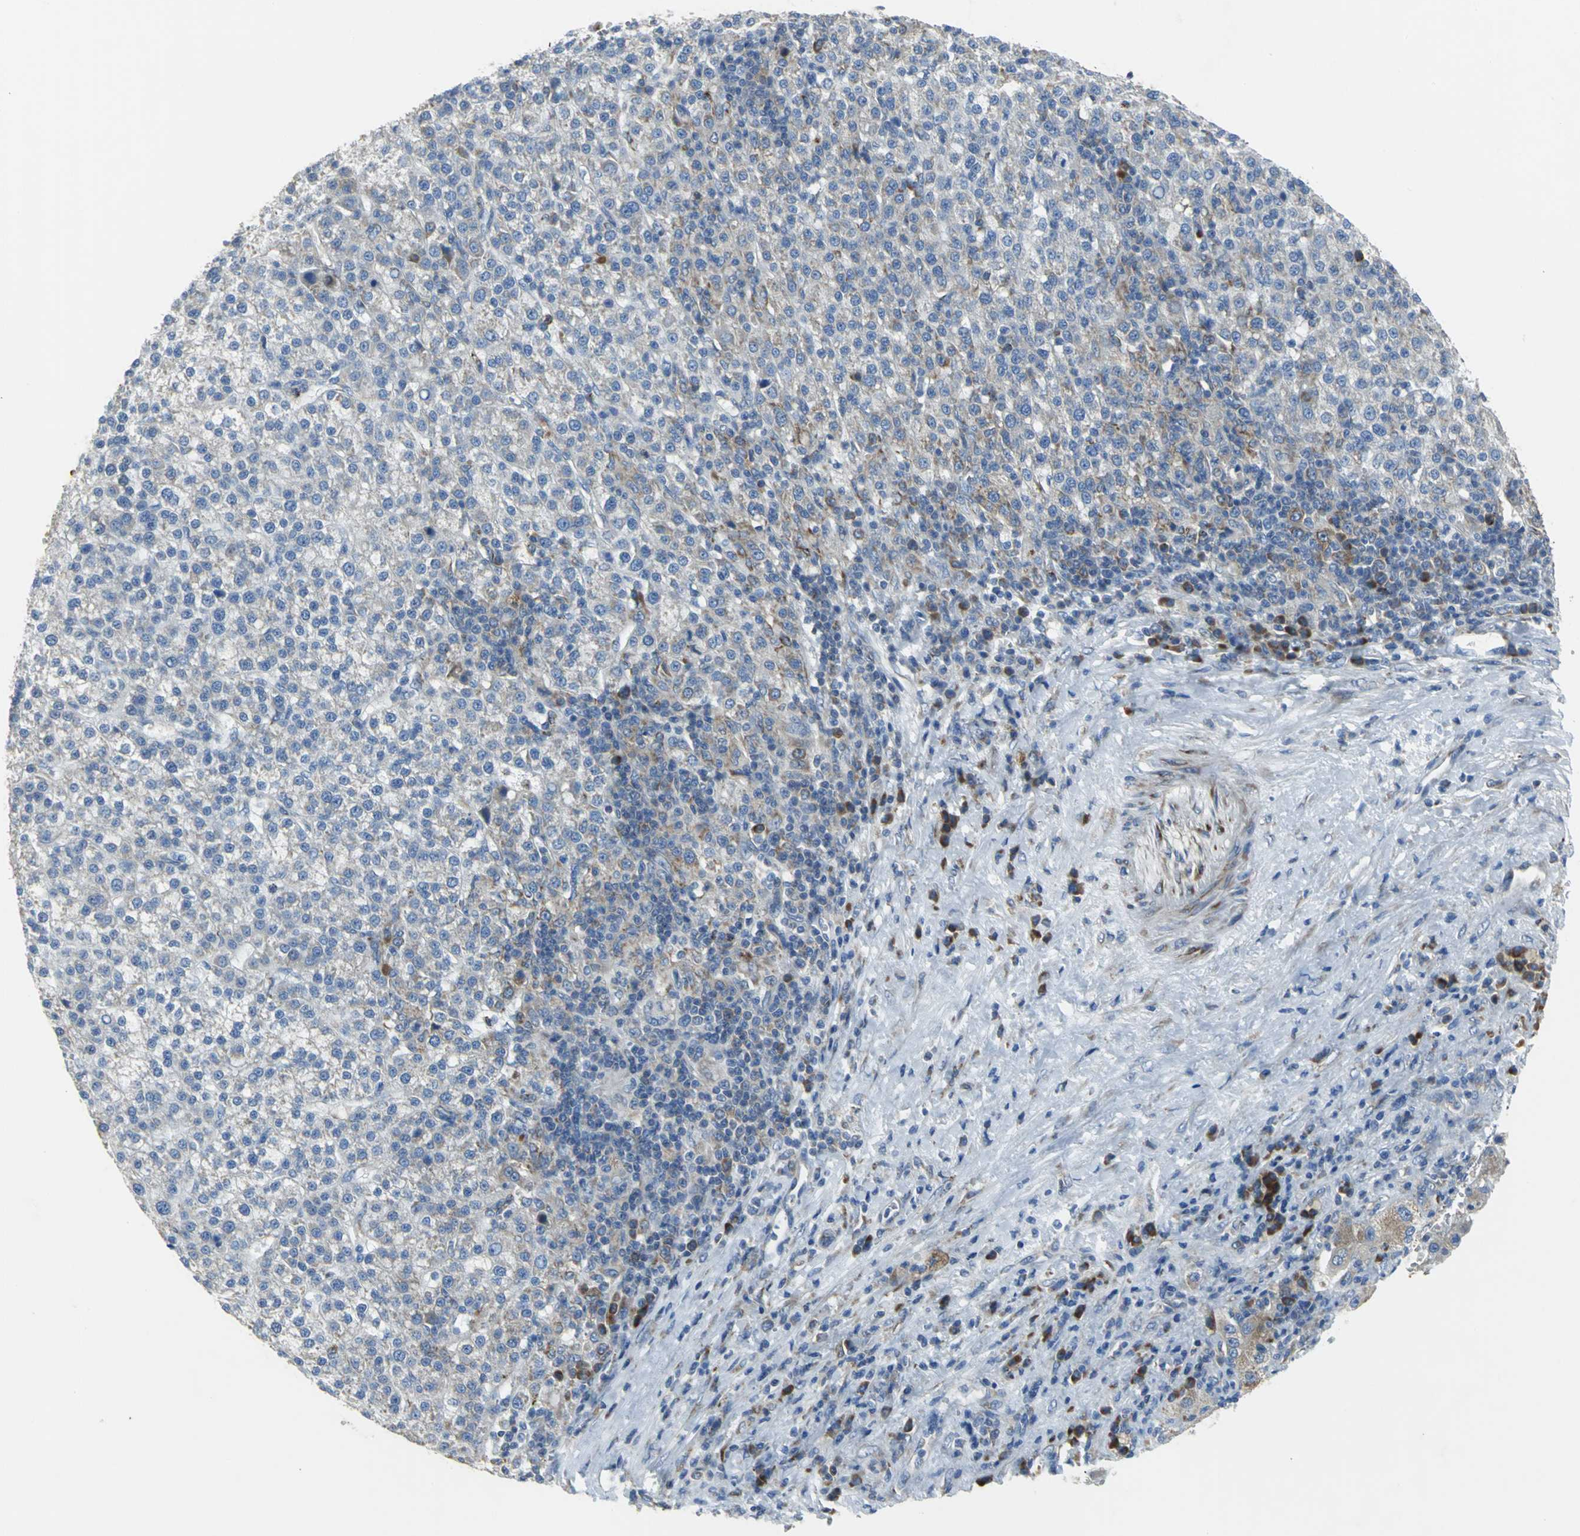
{"staining": {"intensity": "weak", "quantity": "<25%", "location": "cytoplasmic/membranous"}, "tissue": "liver cancer", "cell_type": "Tumor cells", "image_type": "cancer", "snomed": [{"axis": "morphology", "description": "Carcinoma, Hepatocellular, NOS"}, {"axis": "topography", "description": "Liver"}], "caption": "A high-resolution micrograph shows immunohistochemistry staining of hepatocellular carcinoma (liver), which shows no significant staining in tumor cells.", "gene": "EIF5A", "patient": {"sex": "female", "age": 58}}